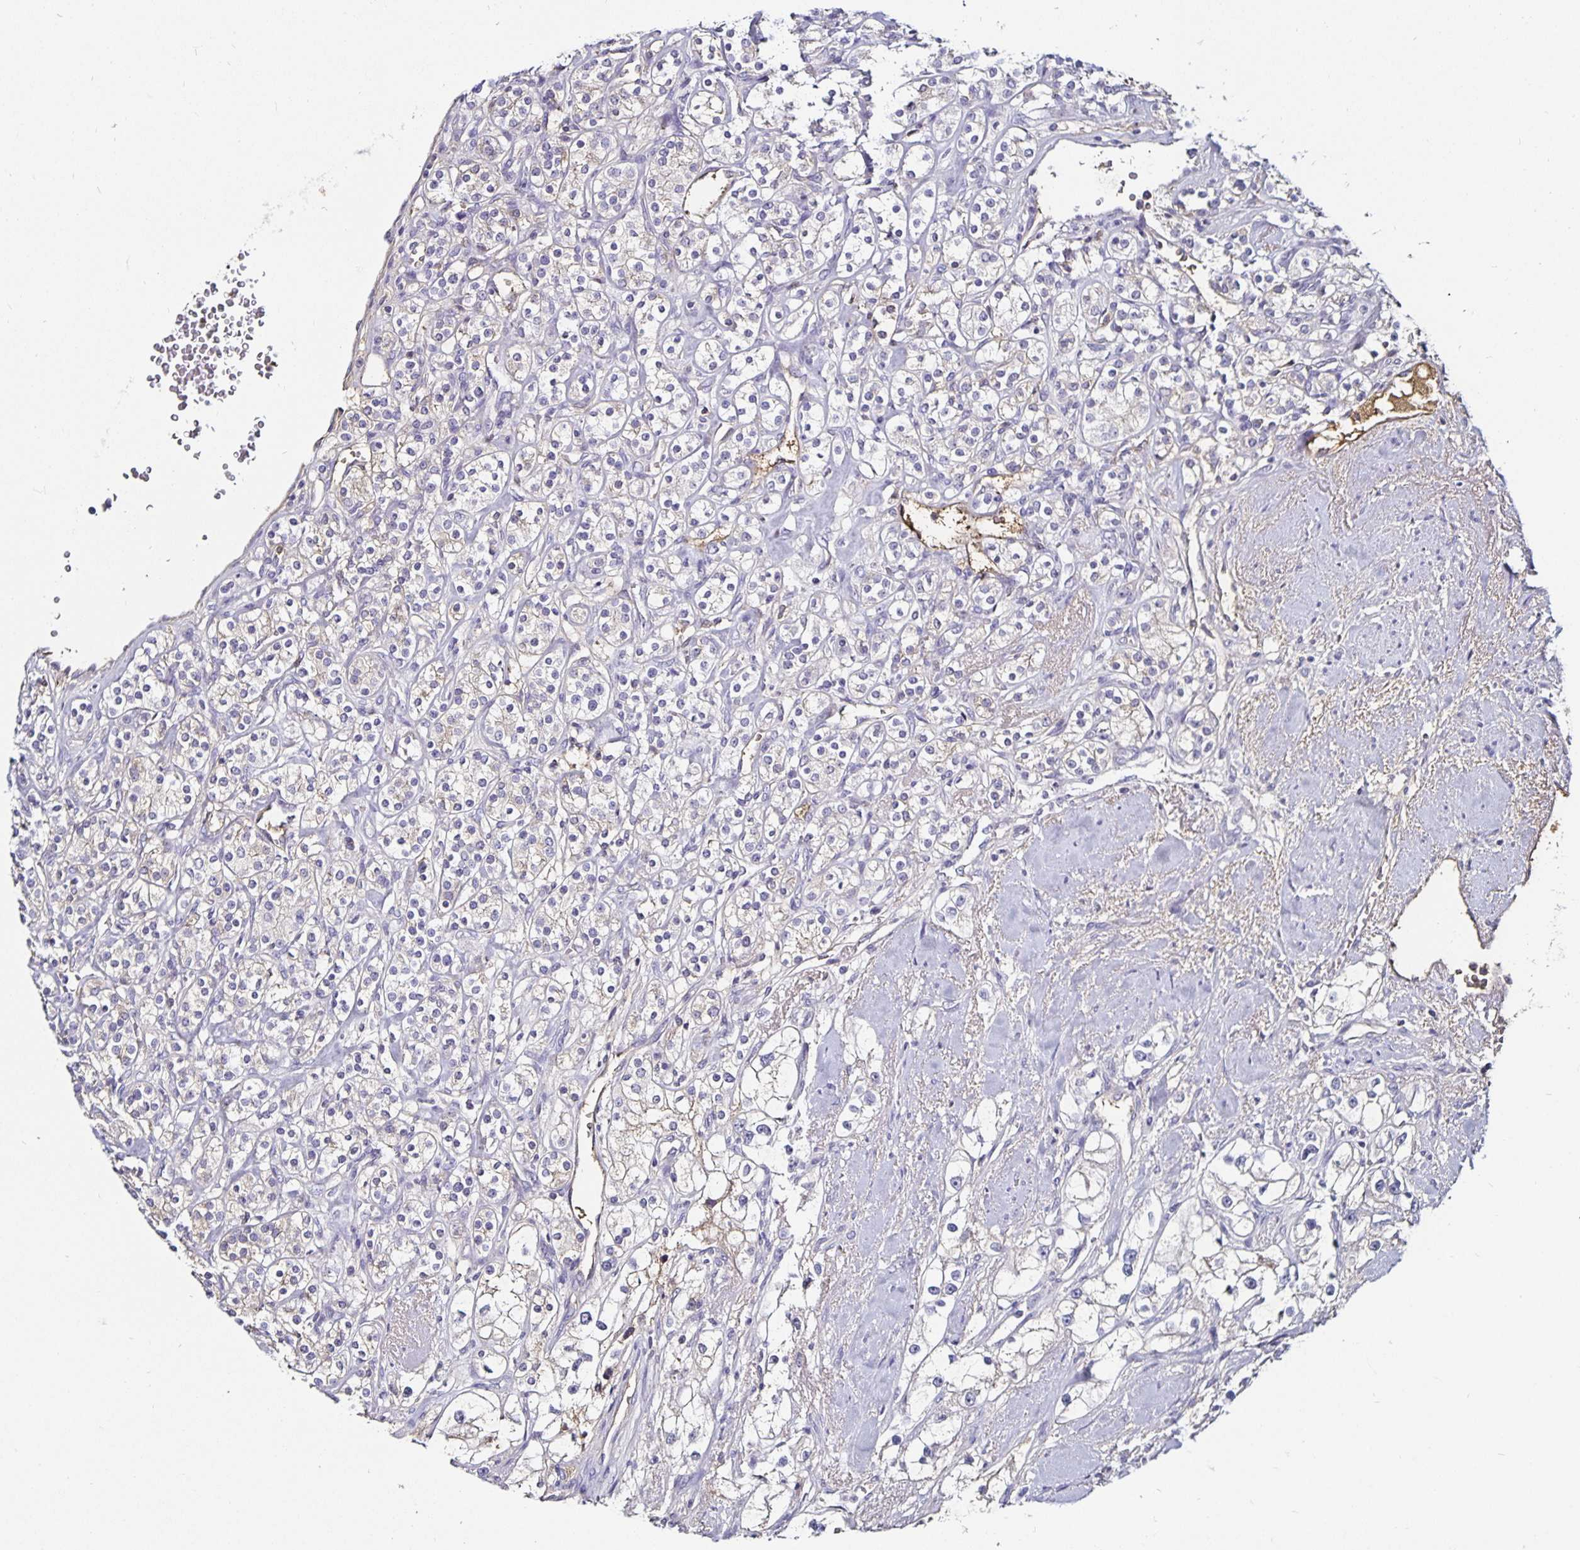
{"staining": {"intensity": "weak", "quantity": "<25%", "location": "cytoplasmic/membranous"}, "tissue": "renal cancer", "cell_type": "Tumor cells", "image_type": "cancer", "snomed": [{"axis": "morphology", "description": "Adenocarcinoma, NOS"}, {"axis": "topography", "description": "Kidney"}], "caption": "Renal adenocarcinoma stained for a protein using immunohistochemistry displays no positivity tumor cells.", "gene": "TTR", "patient": {"sex": "male", "age": 77}}